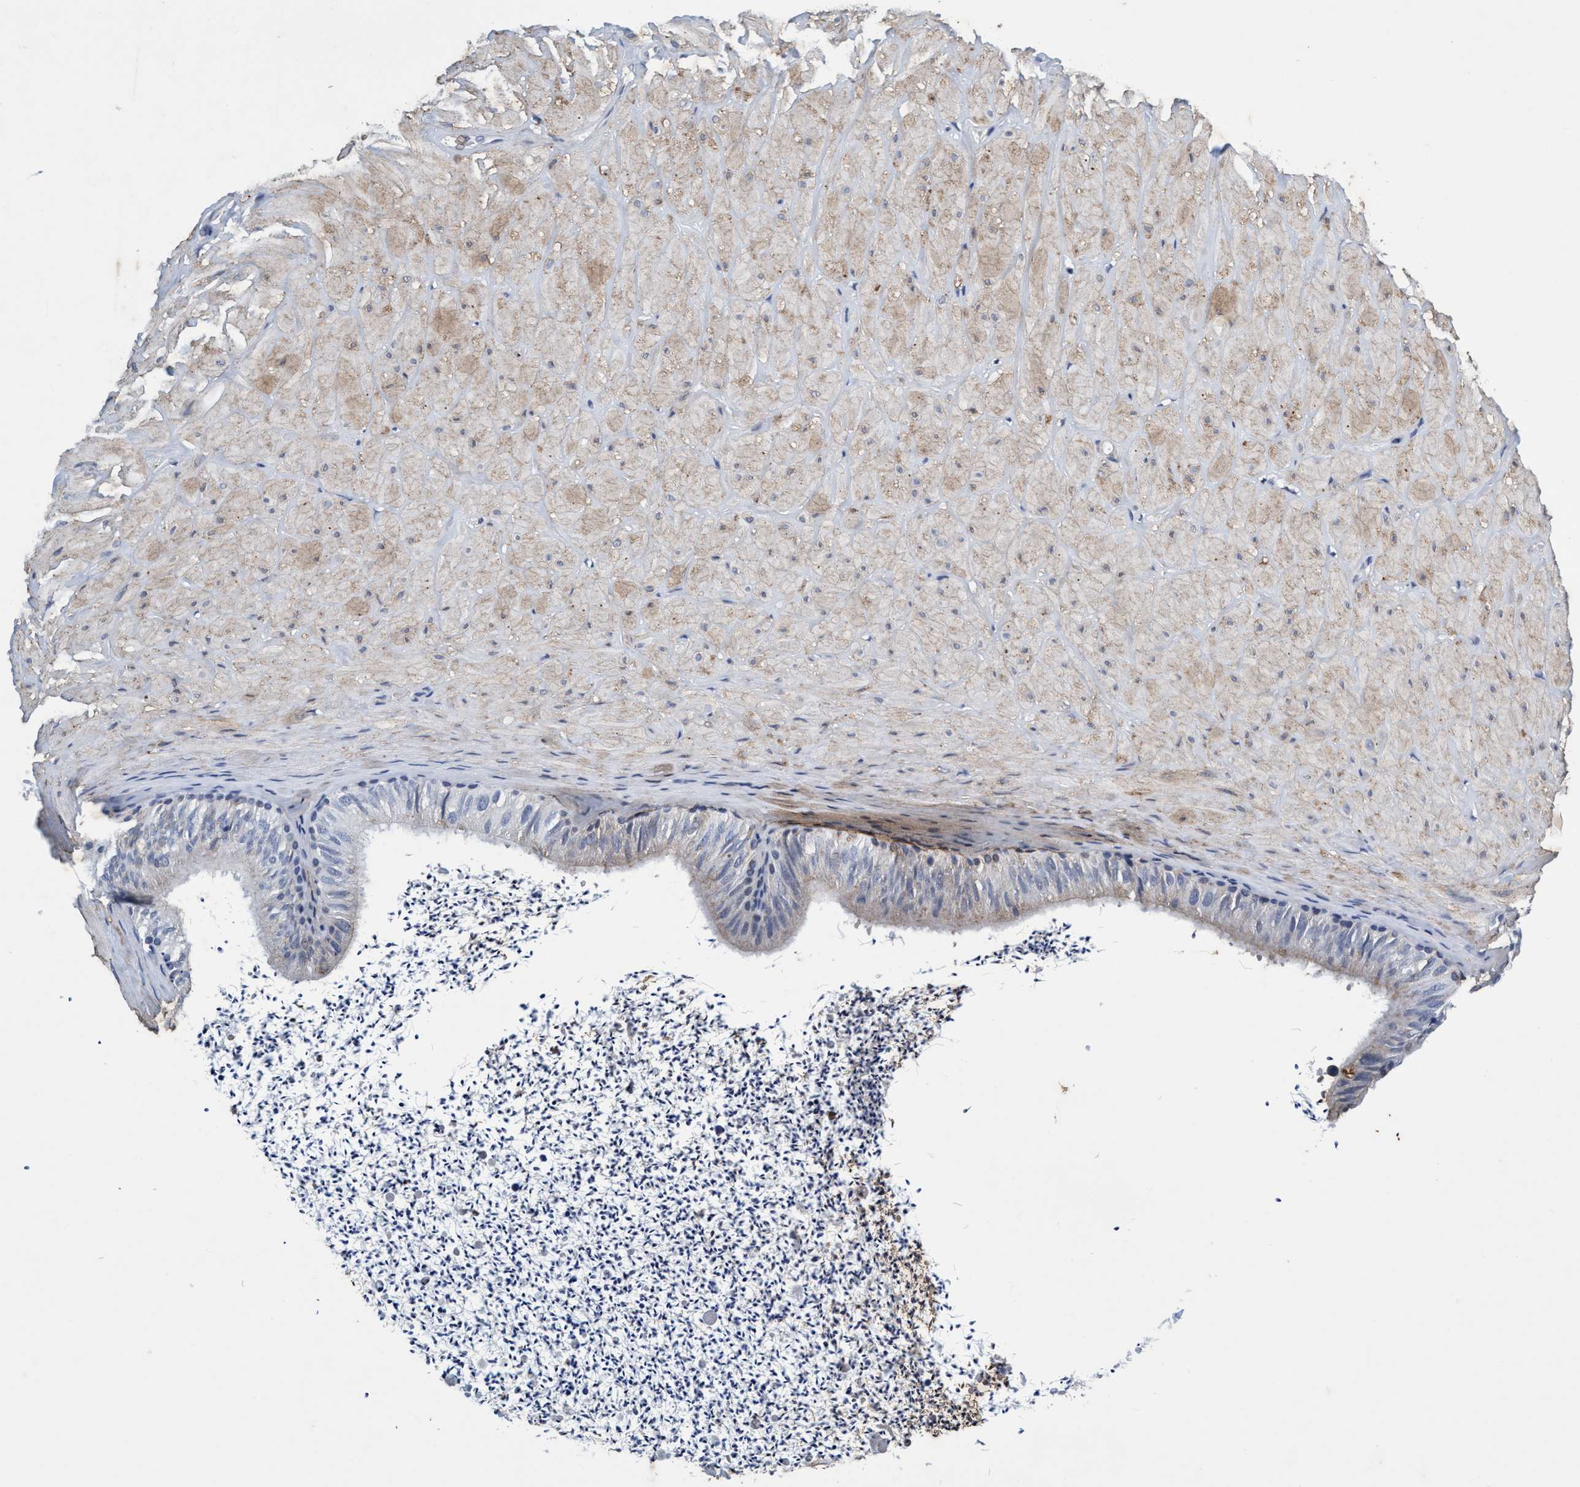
{"staining": {"intensity": "negative", "quantity": "none", "location": "none"}, "tissue": "adipose tissue", "cell_type": "Adipocytes", "image_type": "normal", "snomed": [{"axis": "morphology", "description": "Normal tissue, NOS"}, {"axis": "topography", "description": "Adipose tissue"}, {"axis": "topography", "description": "Vascular tissue"}, {"axis": "topography", "description": "Peripheral nerve tissue"}], "caption": "Micrograph shows no significant protein staining in adipocytes of benign adipose tissue. (DAB immunohistochemistry (IHC) with hematoxylin counter stain).", "gene": "GRB14", "patient": {"sex": "male", "age": 25}}